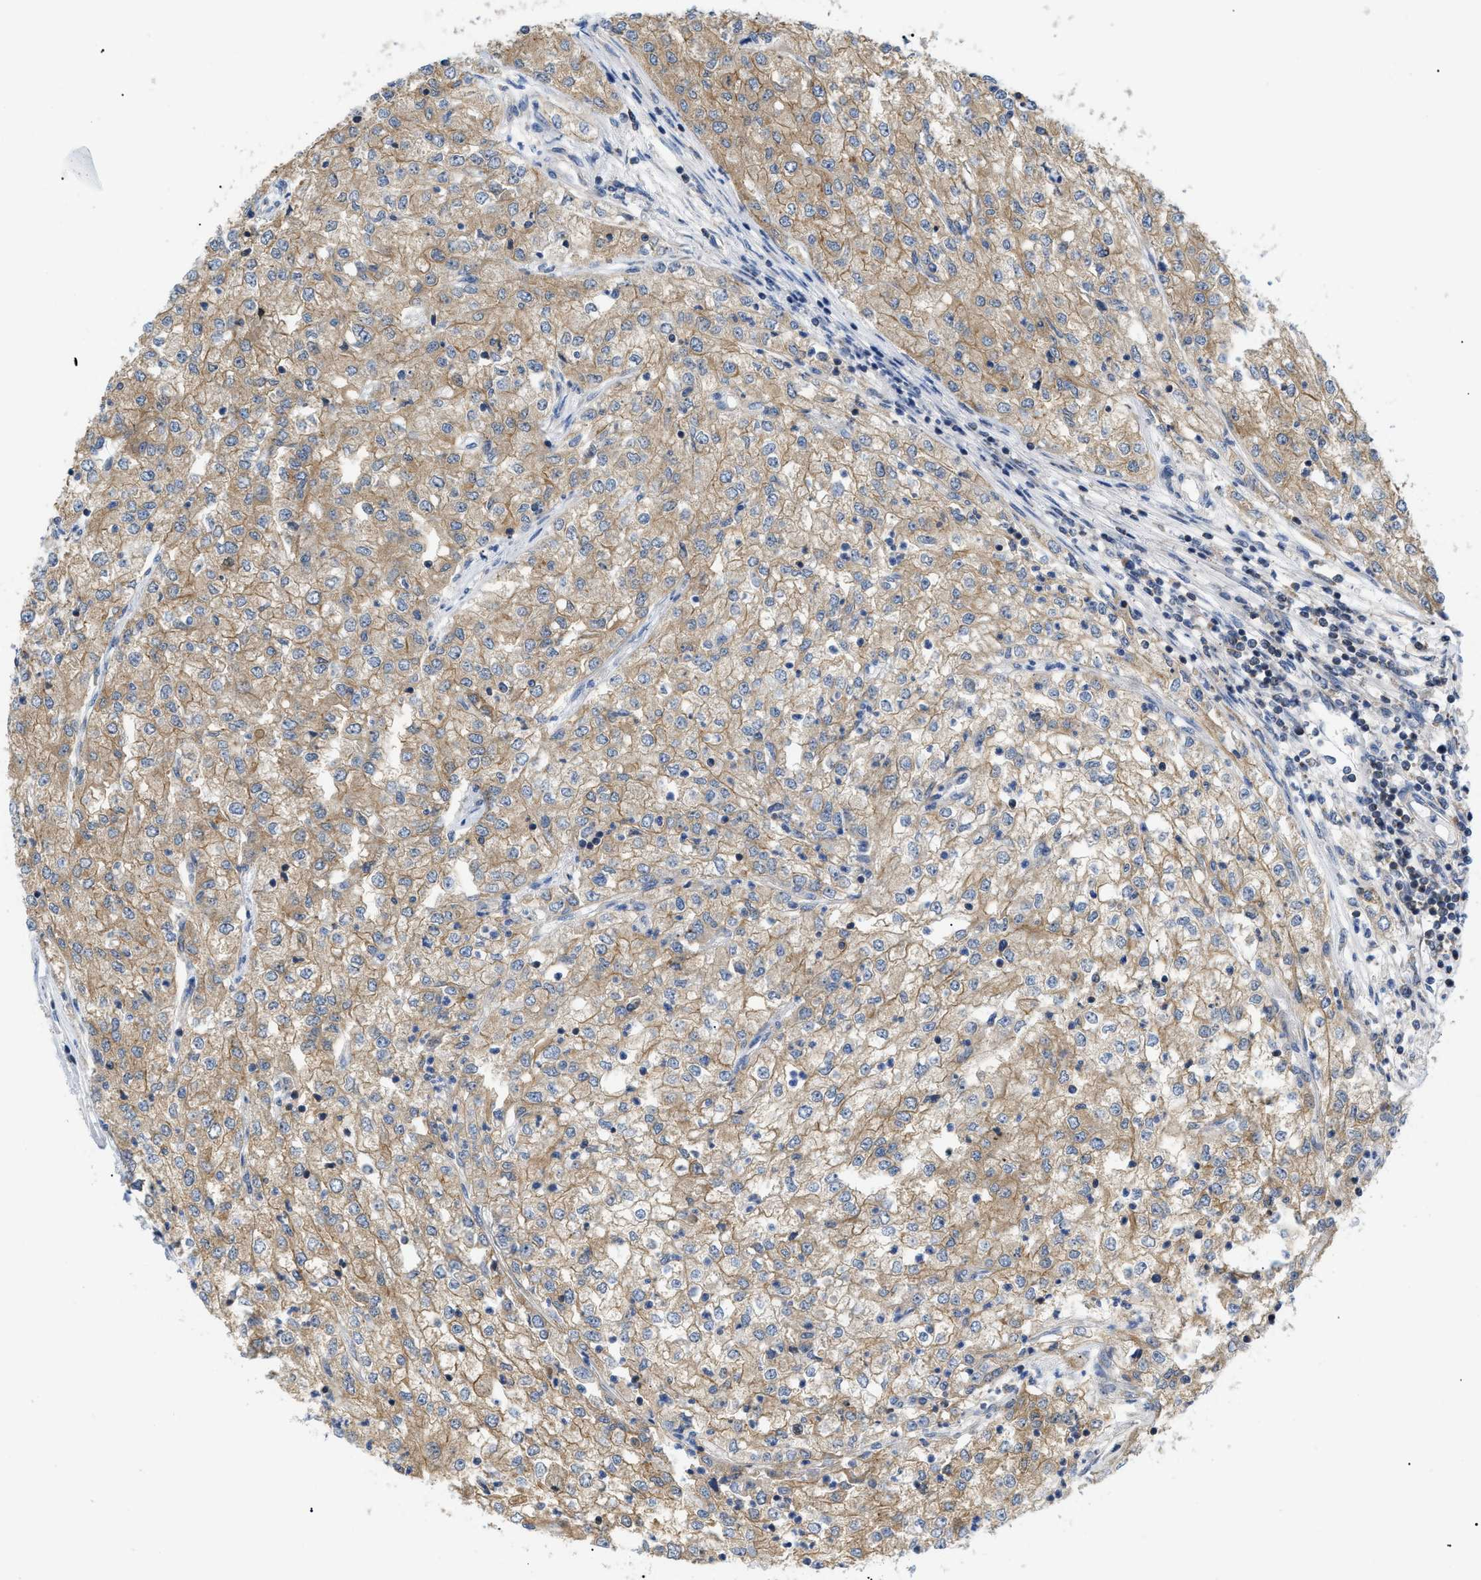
{"staining": {"intensity": "moderate", "quantity": ">75%", "location": "cytoplasmic/membranous"}, "tissue": "renal cancer", "cell_type": "Tumor cells", "image_type": "cancer", "snomed": [{"axis": "morphology", "description": "Adenocarcinoma, NOS"}, {"axis": "topography", "description": "Kidney"}], "caption": "The immunohistochemical stain highlights moderate cytoplasmic/membranous expression in tumor cells of renal adenocarcinoma tissue.", "gene": "ZBTB11", "patient": {"sex": "female", "age": 54}}